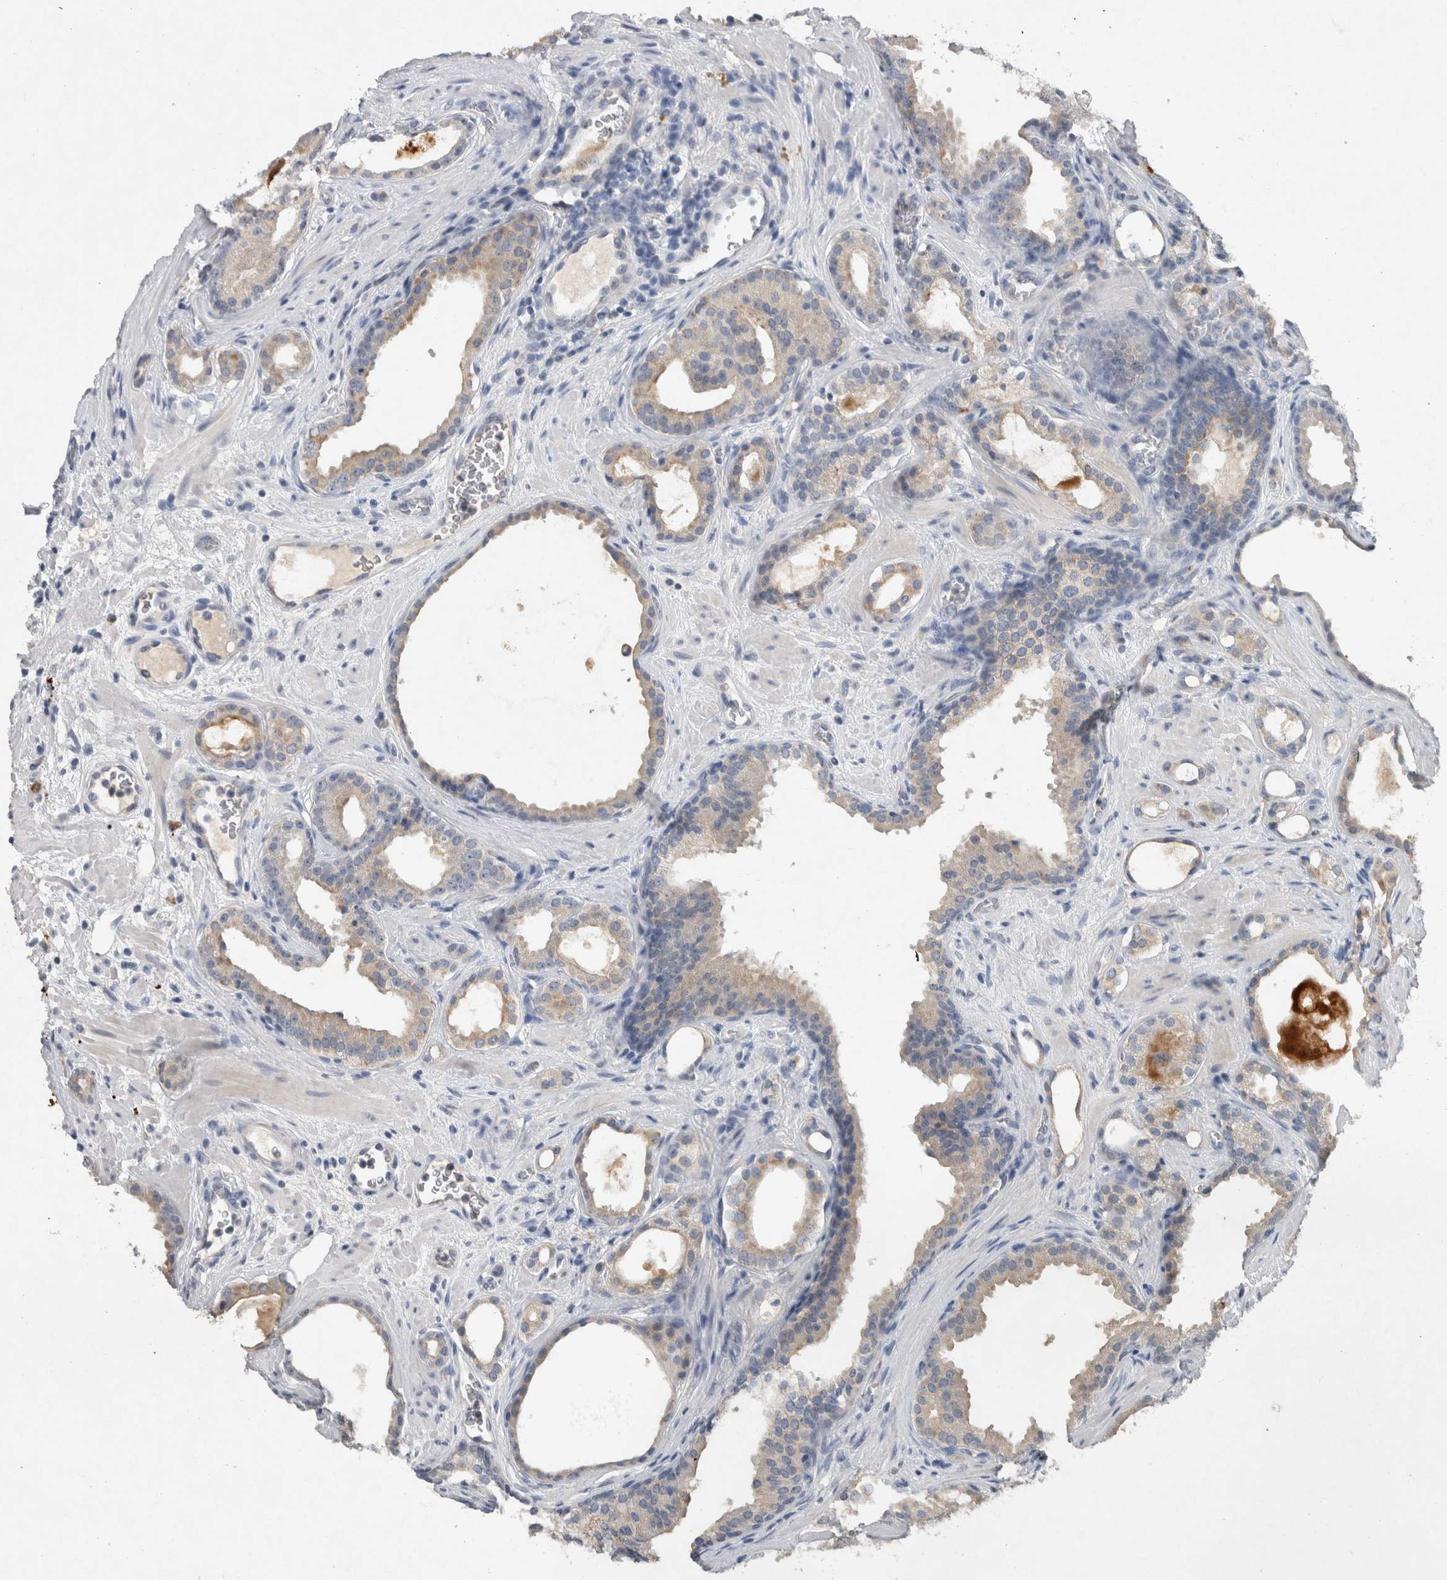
{"staining": {"intensity": "weak", "quantity": "<25%", "location": "cytoplasmic/membranous"}, "tissue": "prostate cancer", "cell_type": "Tumor cells", "image_type": "cancer", "snomed": [{"axis": "morphology", "description": "Adenocarcinoma, High grade"}, {"axis": "topography", "description": "Prostate"}], "caption": "Histopathology image shows no protein staining in tumor cells of adenocarcinoma (high-grade) (prostate) tissue.", "gene": "HEXD", "patient": {"sex": "male", "age": 60}}